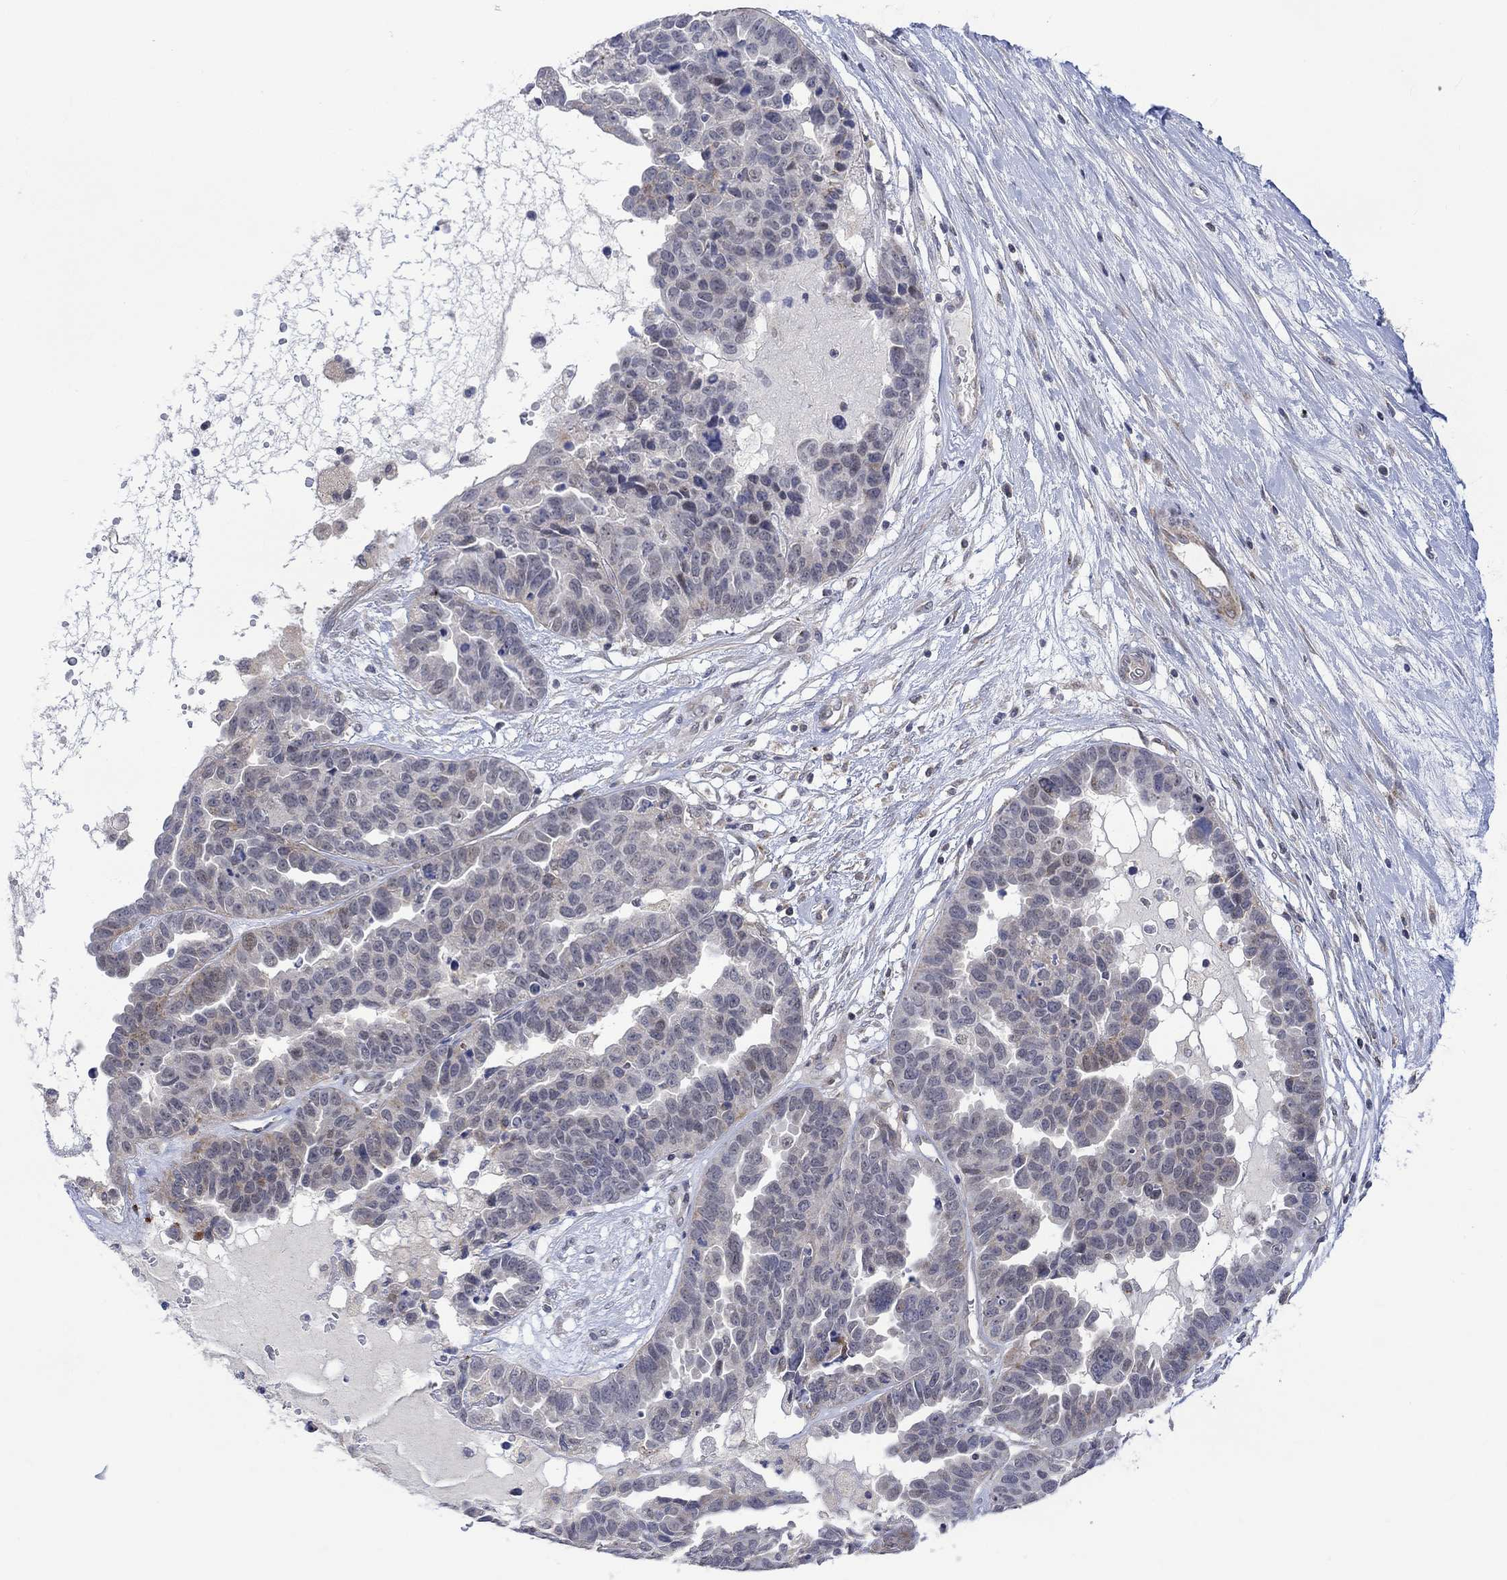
{"staining": {"intensity": "weak", "quantity": "<25%", "location": "cytoplasmic/membranous"}, "tissue": "ovarian cancer", "cell_type": "Tumor cells", "image_type": "cancer", "snomed": [{"axis": "morphology", "description": "Cystadenocarcinoma, serous, NOS"}, {"axis": "topography", "description": "Ovary"}], "caption": "Human ovarian cancer (serous cystadenocarcinoma) stained for a protein using IHC demonstrates no positivity in tumor cells.", "gene": "SLC48A1", "patient": {"sex": "female", "age": 87}}